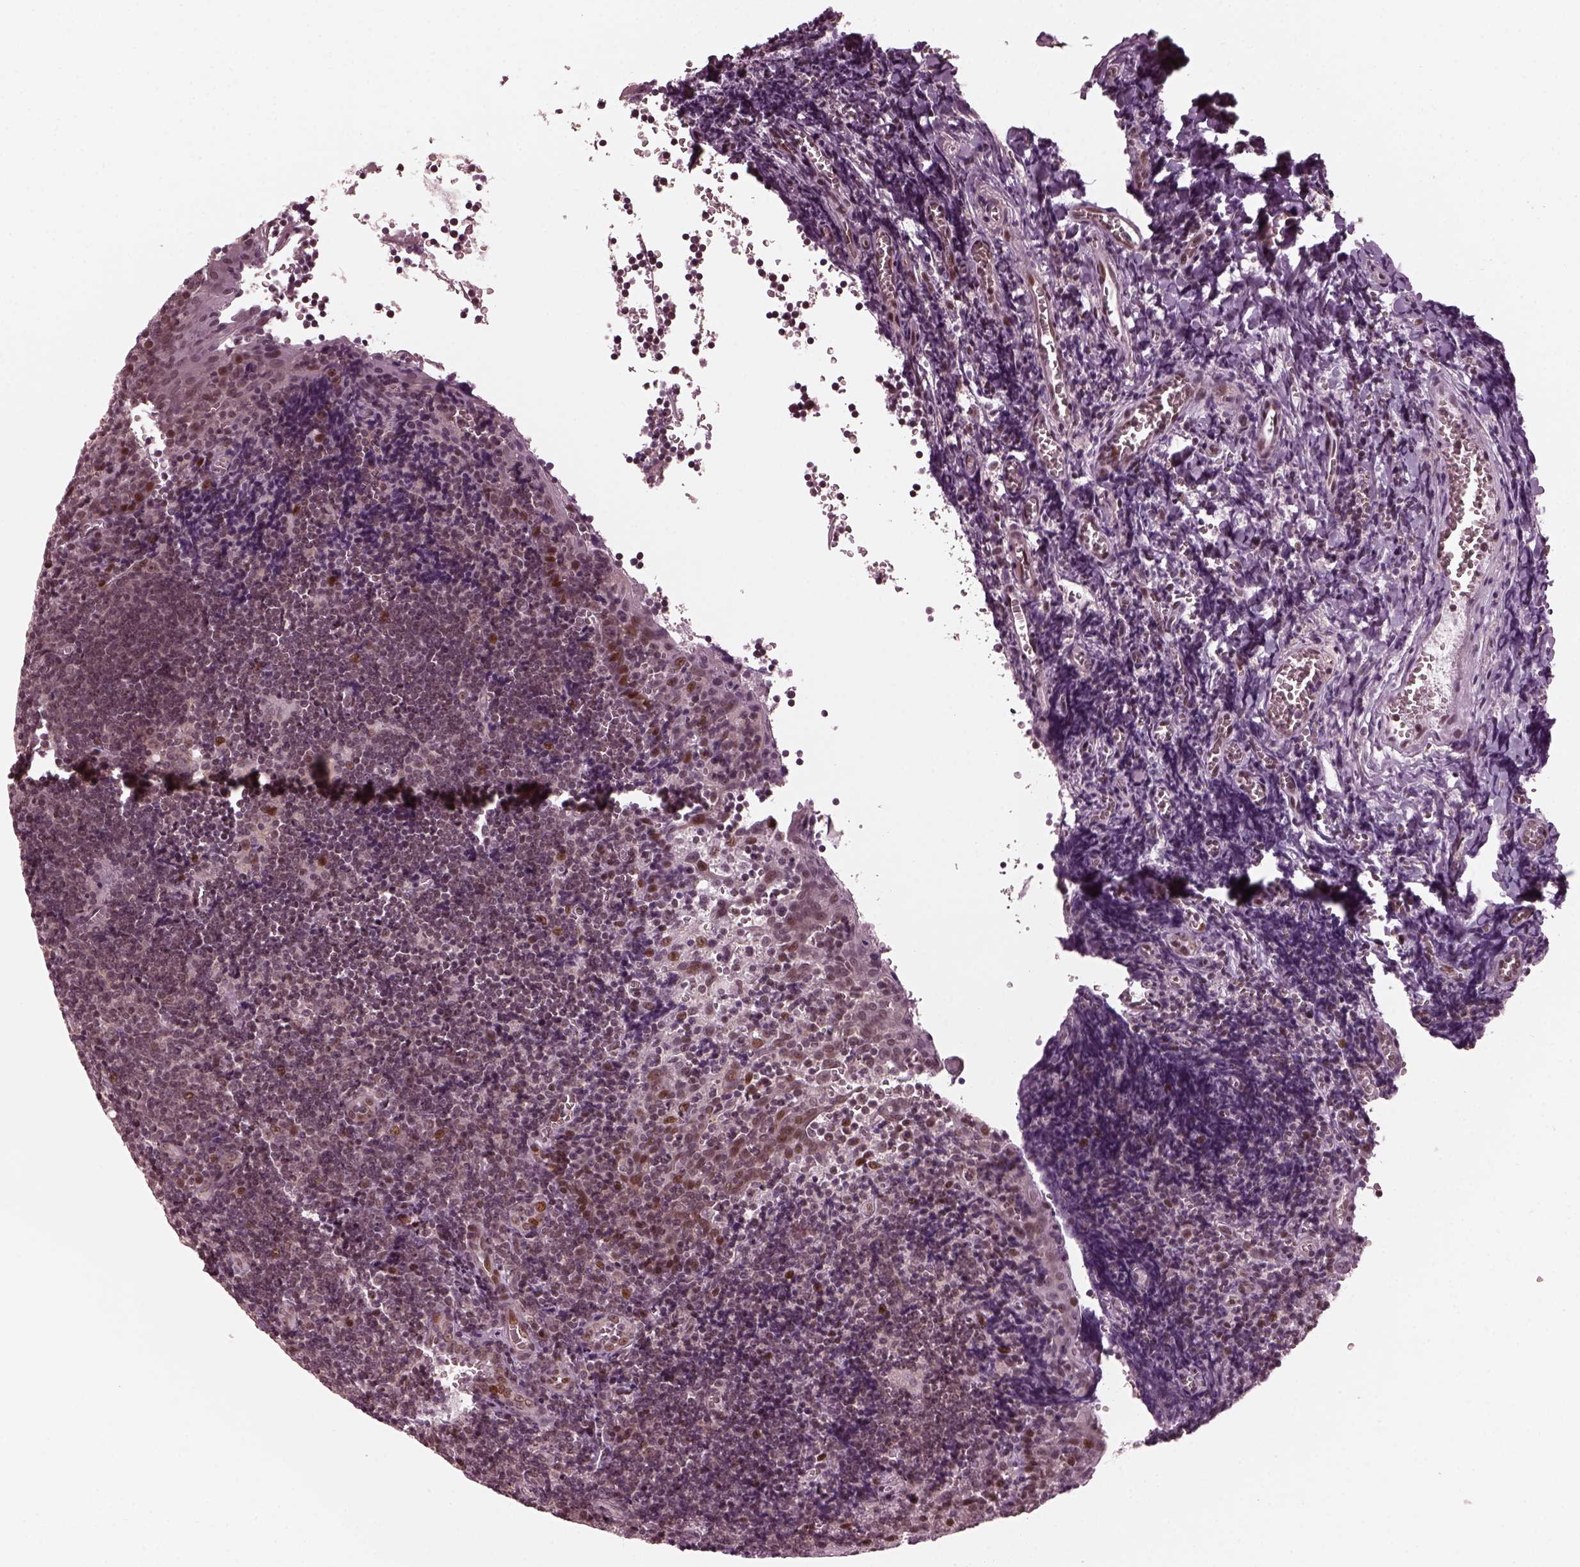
{"staining": {"intensity": "moderate", "quantity": "<25%", "location": "nuclear"}, "tissue": "tonsil", "cell_type": "Germinal center cells", "image_type": "normal", "snomed": [{"axis": "morphology", "description": "Normal tissue, NOS"}, {"axis": "morphology", "description": "Inflammation, NOS"}, {"axis": "topography", "description": "Tonsil"}], "caption": "Immunohistochemical staining of normal human tonsil exhibits low levels of moderate nuclear staining in approximately <25% of germinal center cells.", "gene": "TRIB3", "patient": {"sex": "female", "age": 31}}